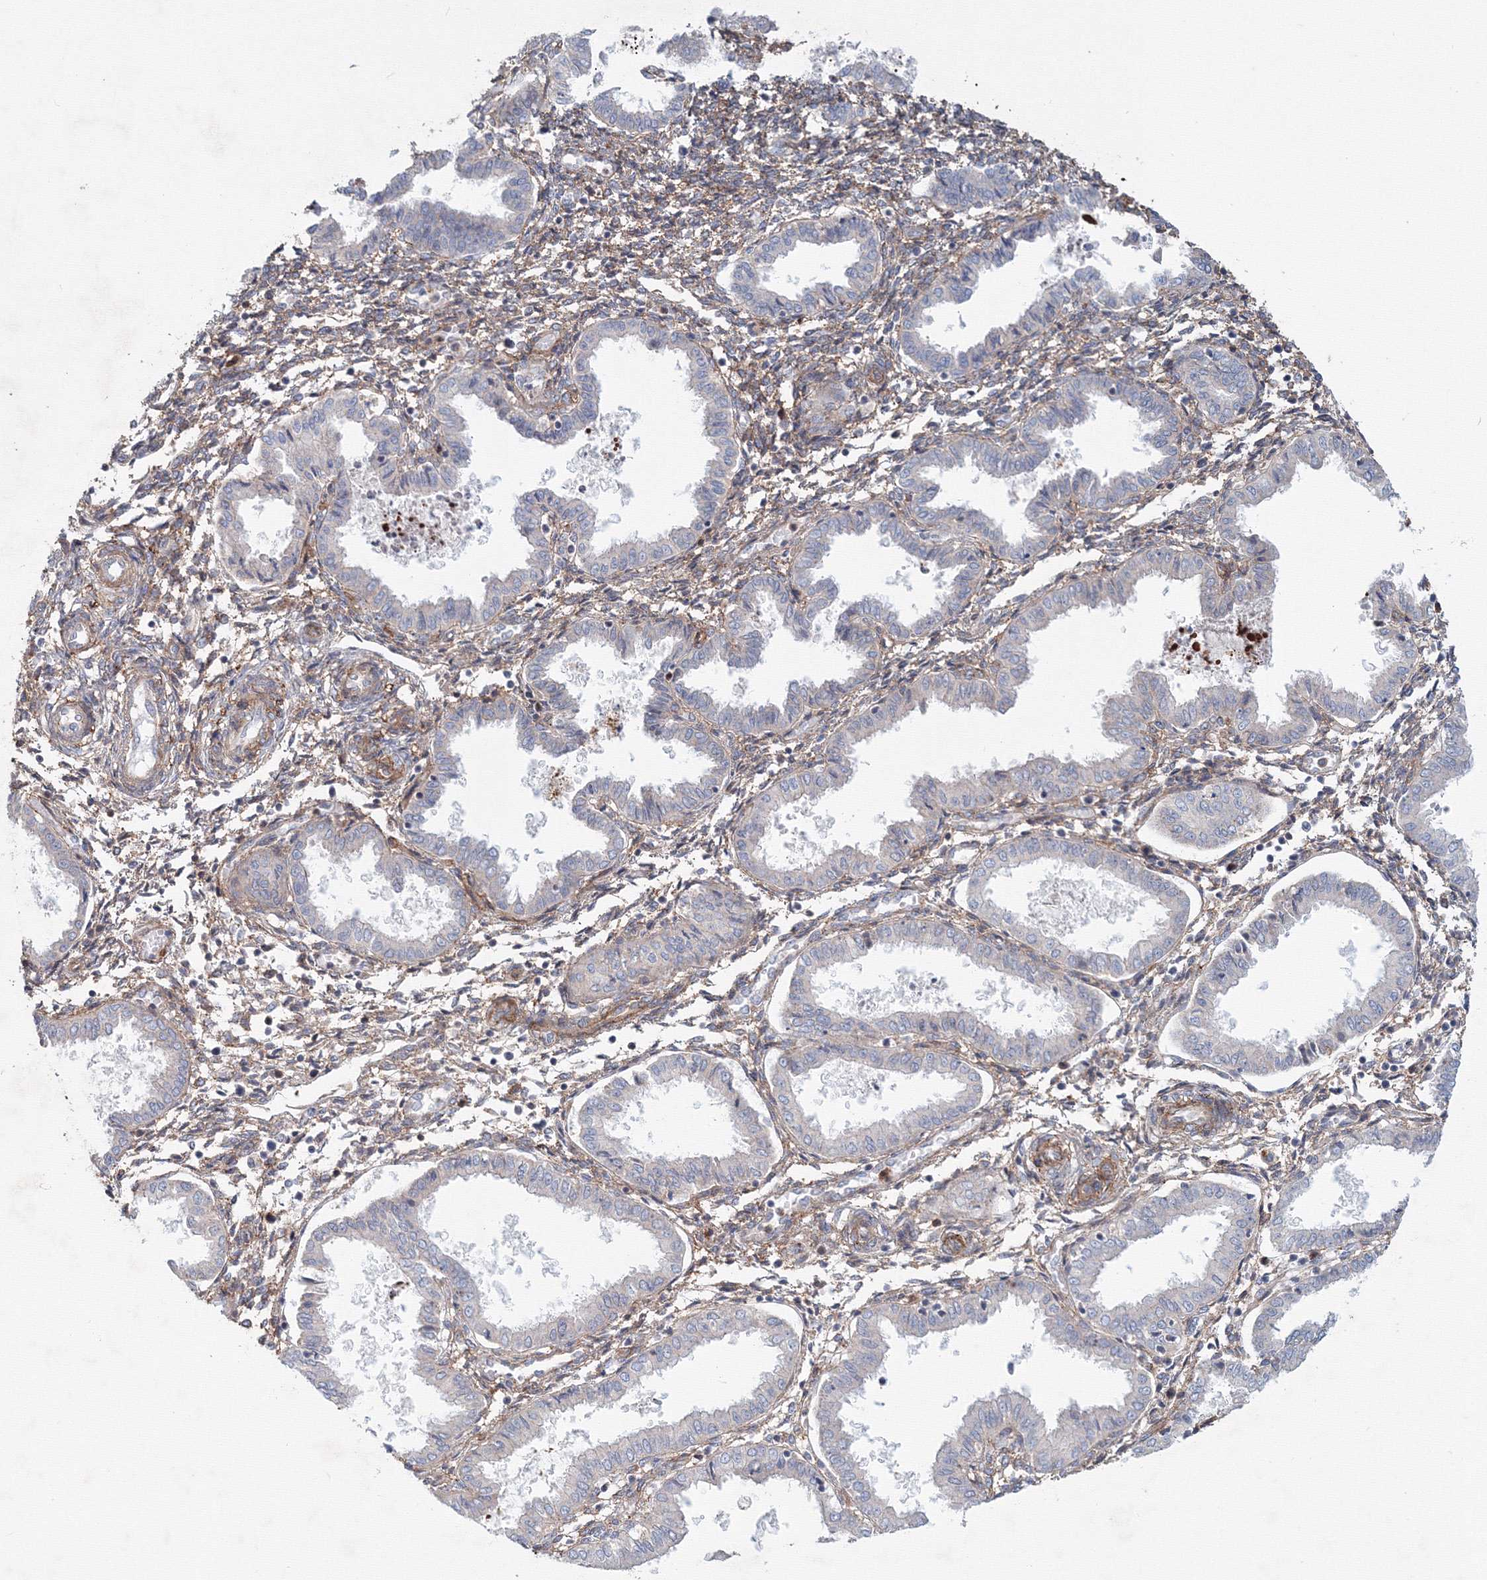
{"staining": {"intensity": "moderate", "quantity": "25%-75%", "location": "cytoplasmic/membranous"}, "tissue": "endometrium", "cell_type": "Cells in endometrial stroma", "image_type": "normal", "snomed": [{"axis": "morphology", "description": "Normal tissue, NOS"}, {"axis": "topography", "description": "Endometrium"}], "caption": "The immunohistochemical stain highlights moderate cytoplasmic/membranous staining in cells in endometrial stroma of unremarkable endometrium. The protein of interest is shown in brown color, while the nuclei are stained blue.", "gene": "SH3PXD2A", "patient": {"sex": "female", "age": 33}}